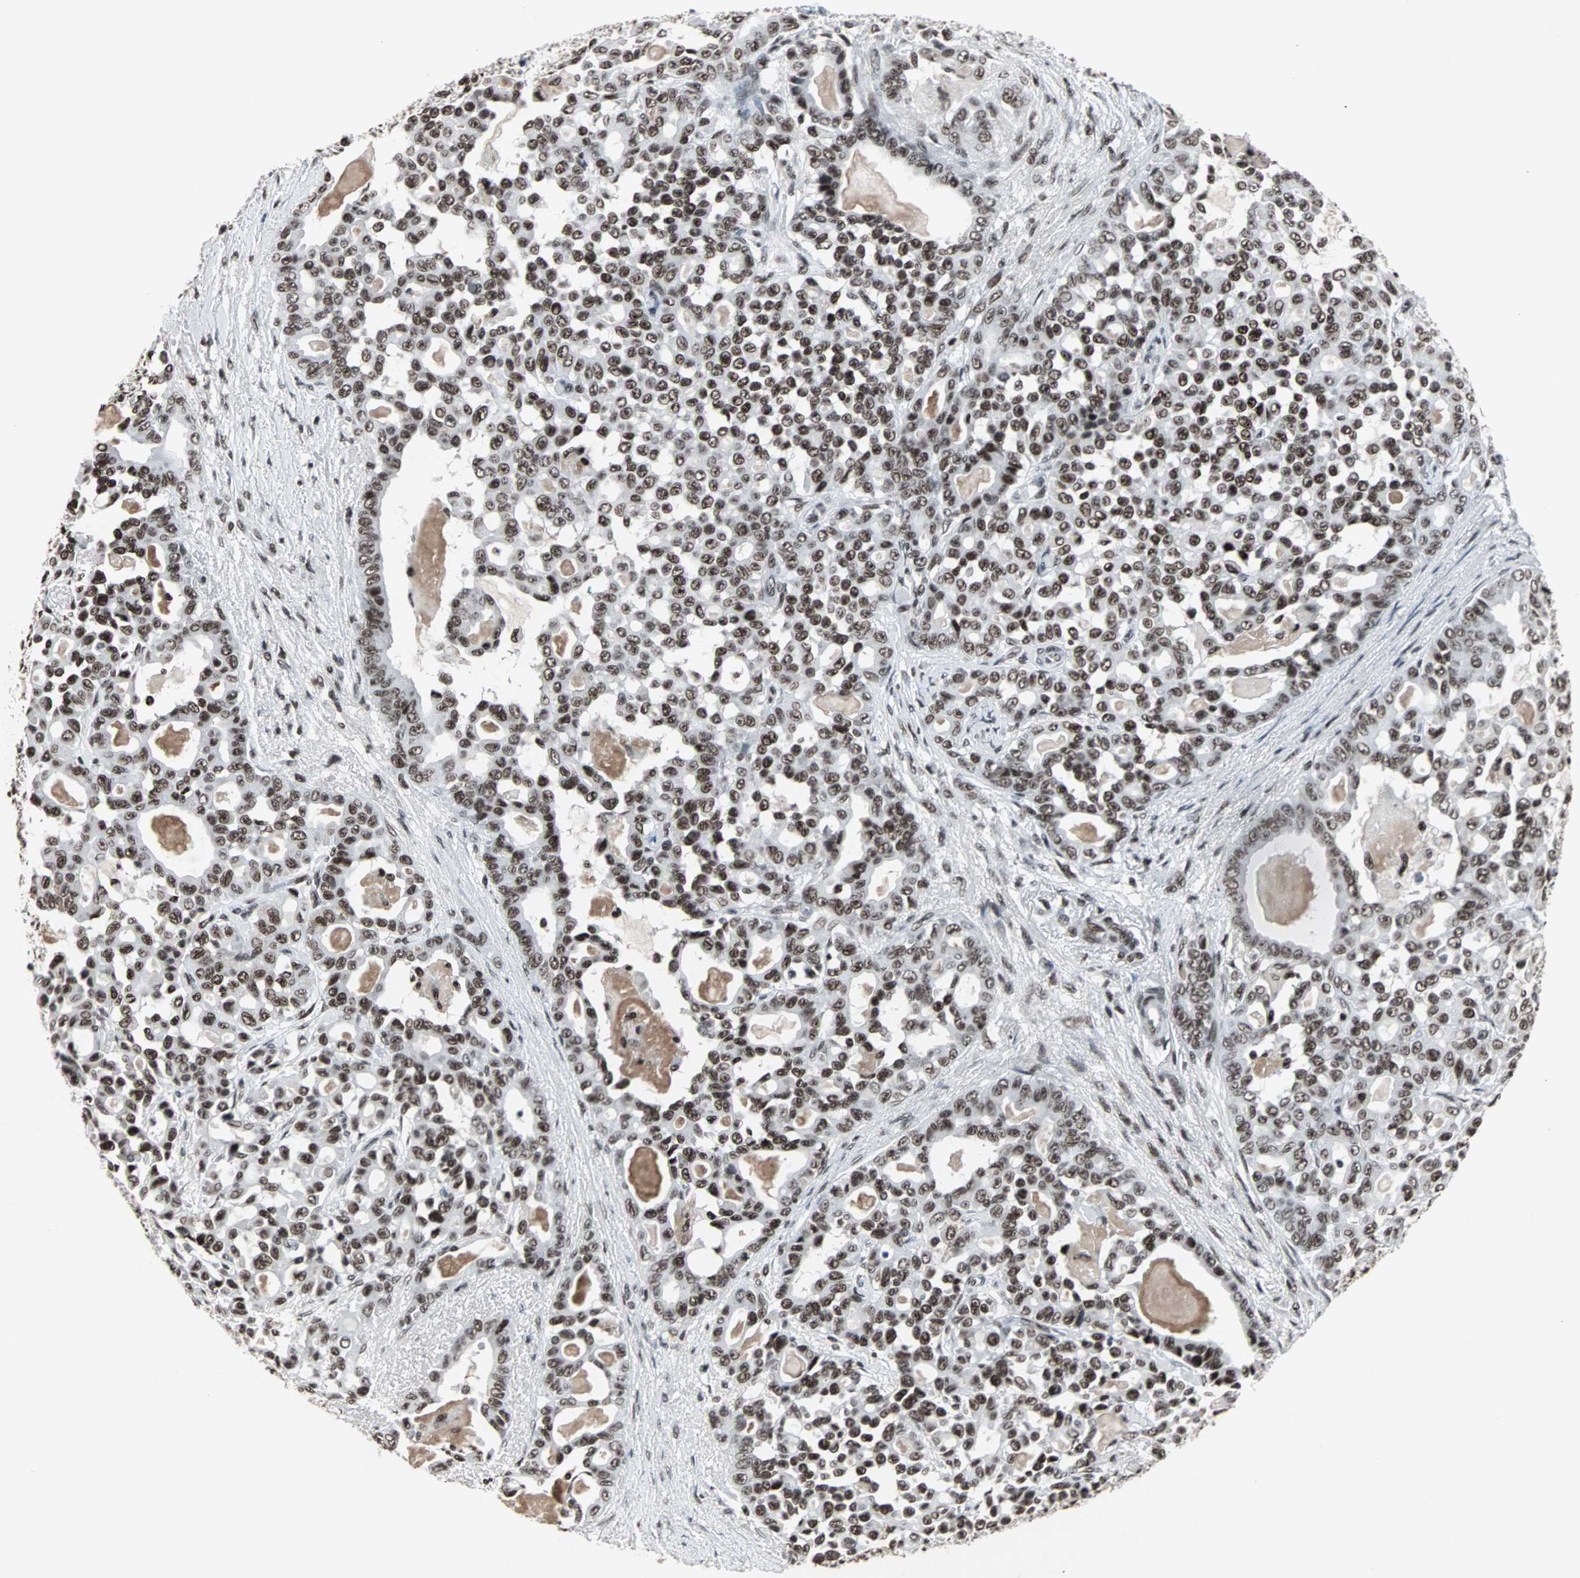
{"staining": {"intensity": "strong", "quantity": ">75%", "location": "nuclear"}, "tissue": "pancreatic cancer", "cell_type": "Tumor cells", "image_type": "cancer", "snomed": [{"axis": "morphology", "description": "Adenocarcinoma, NOS"}, {"axis": "topography", "description": "Pancreas"}], "caption": "About >75% of tumor cells in human adenocarcinoma (pancreatic) show strong nuclear protein positivity as visualized by brown immunohistochemical staining.", "gene": "PNKP", "patient": {"sex": "male", "age": 63}}